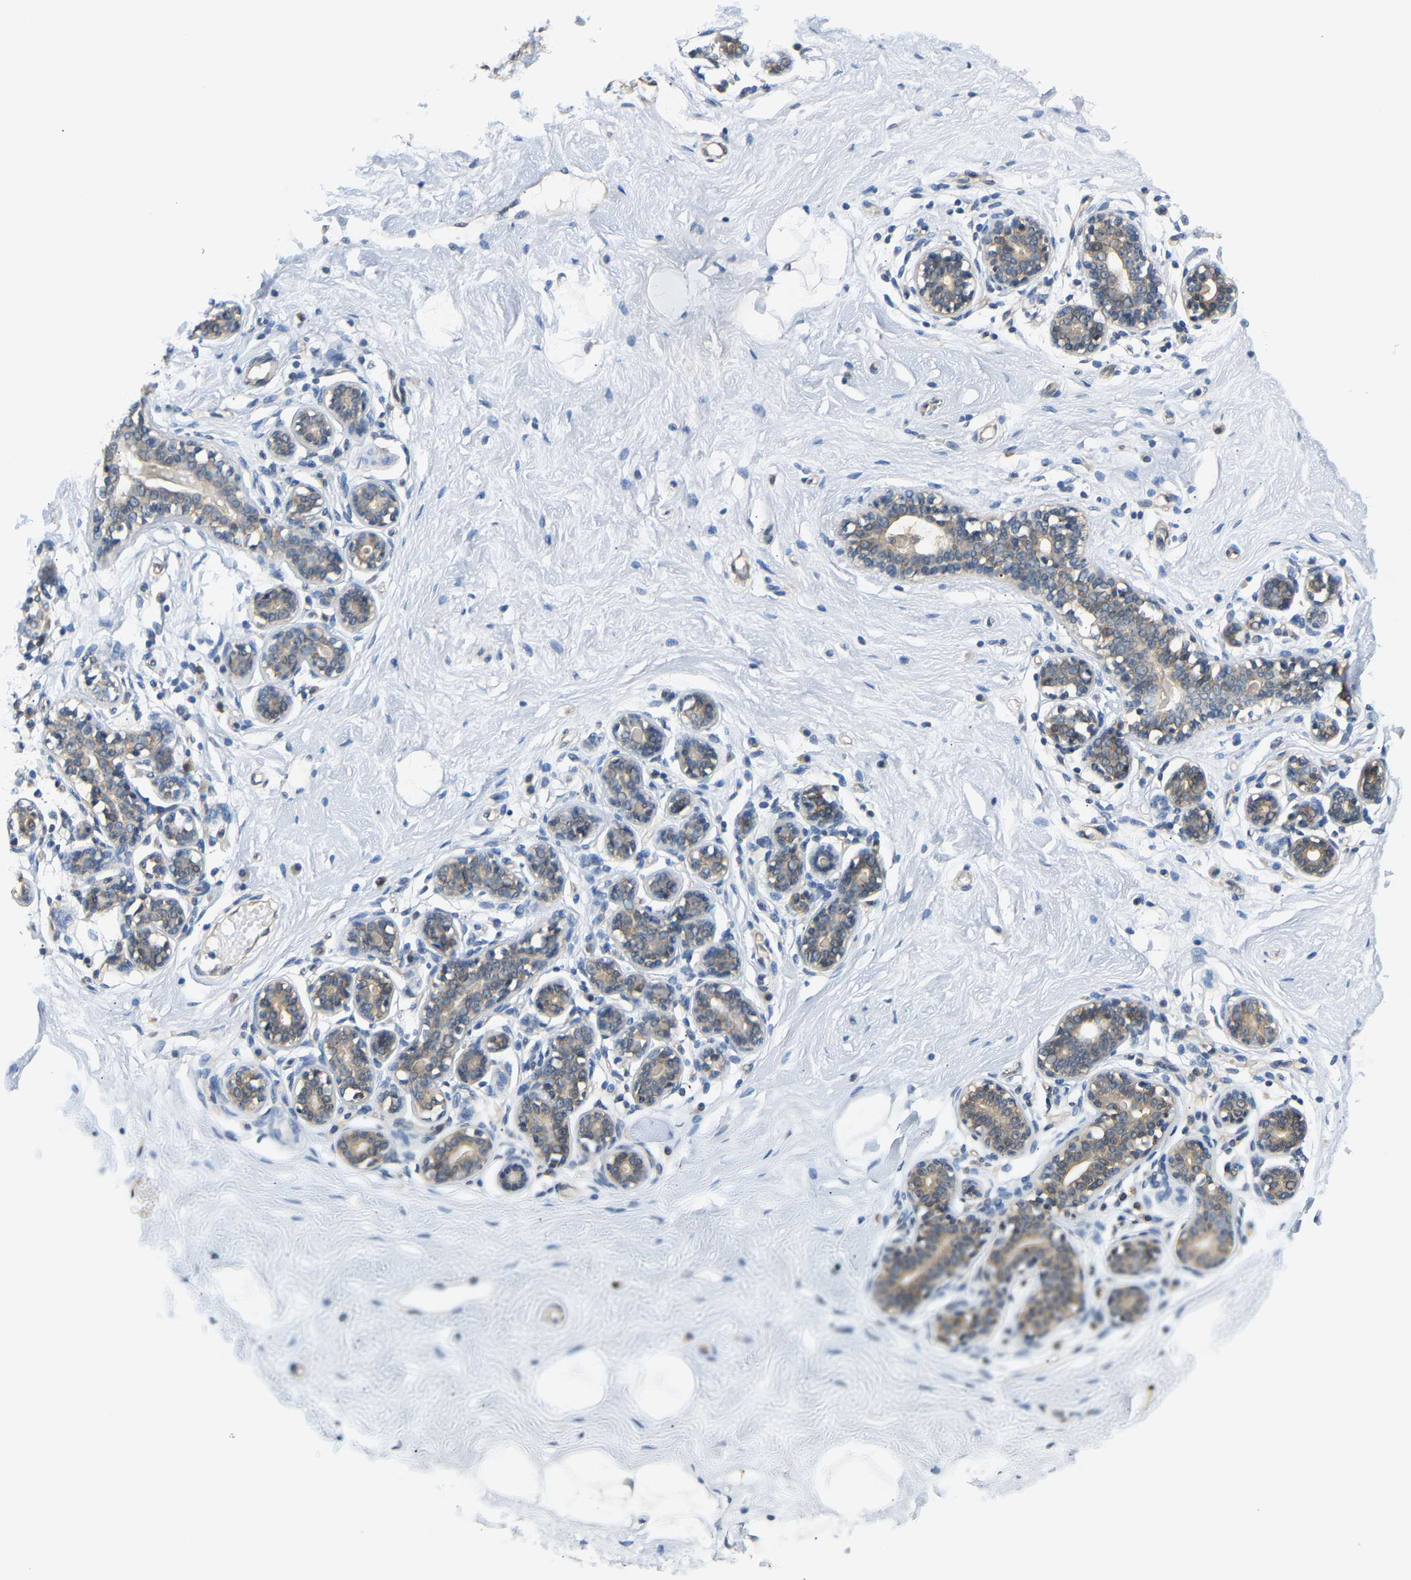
{"staining": {"intensity": "negative", "quantity": "none", "location": "none"}, "tissue": "breast", "cell_type": "Adipocytes", "image_type": "normal", "snomed": [{"axis": "morphology", "description": "Normal tissue, NOS"}, {"axis": "topography", "description": "Breast"}], "caption": "Immunohistochemistry (IHC) image of unremarkable breast: human breast stained with DAB (3,3'-diaminobenzidine) shows no significant protein positivity in adipocytes.", "gene": "ARHGEF12", "patient": {"sex": "female", "age": 23}}